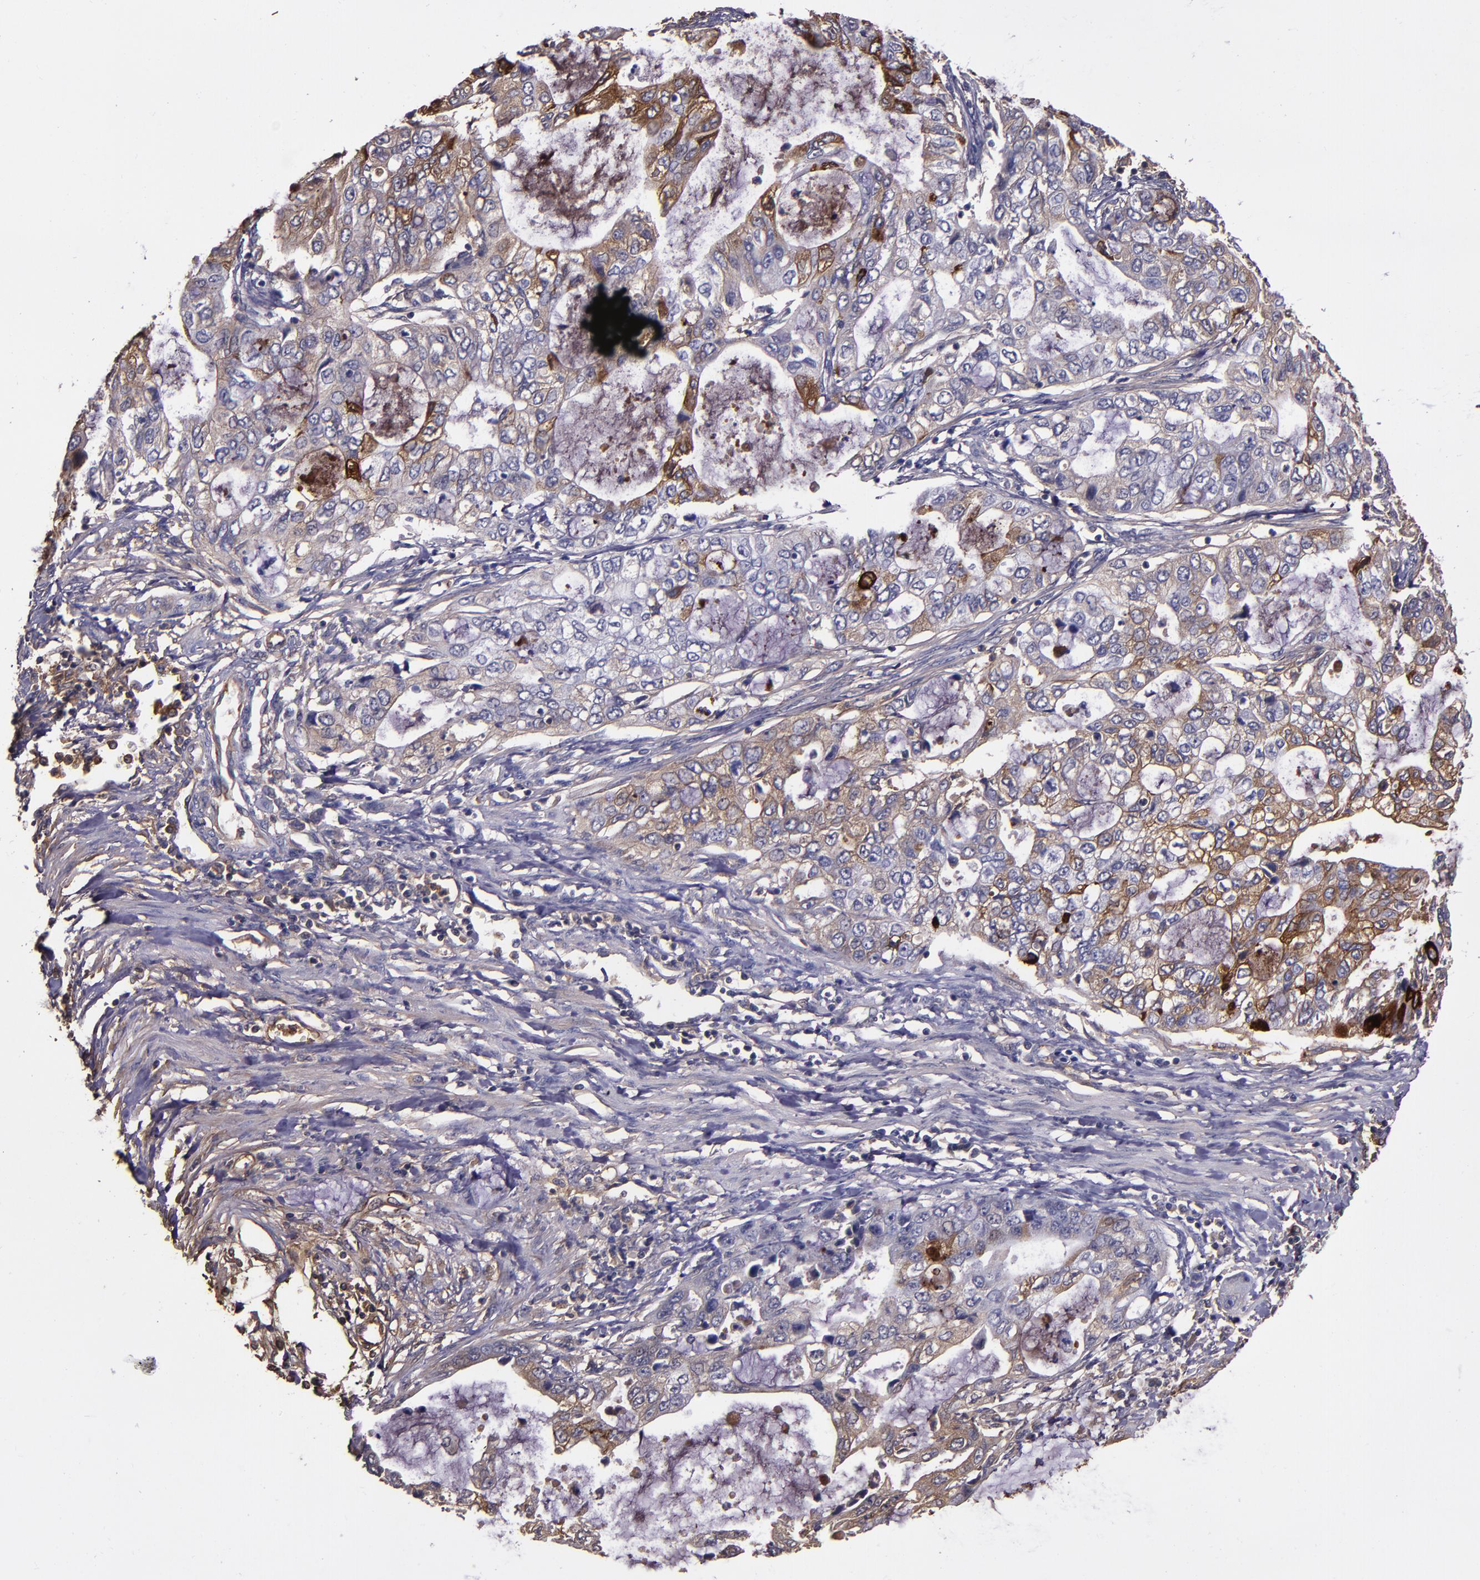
{"staining": {"intensity": "moderate", "quantity": "25%-75%", "location": "cytoplasmic/membranous"}, "tissue": "stomach cancer", "cell_type": "Tumor cells", "image_type": "cancer", "snomed": [{"axis": "morphology", "description": "Adenocarcinoma, NOS"}, {"axis": "topography", "description": "Stomach, upper"}], "caption": "Immunohistochemistry (IHC) image of stomach cancer (adenocarcinoma) stained for a protein (brown), which demonstrates medium levels of moderate cytoplasmic/membranous expression in approximately 25%-75% of tumor cells.", "gene": "A2M", "patient": {"sex": "female", "age": 52}}